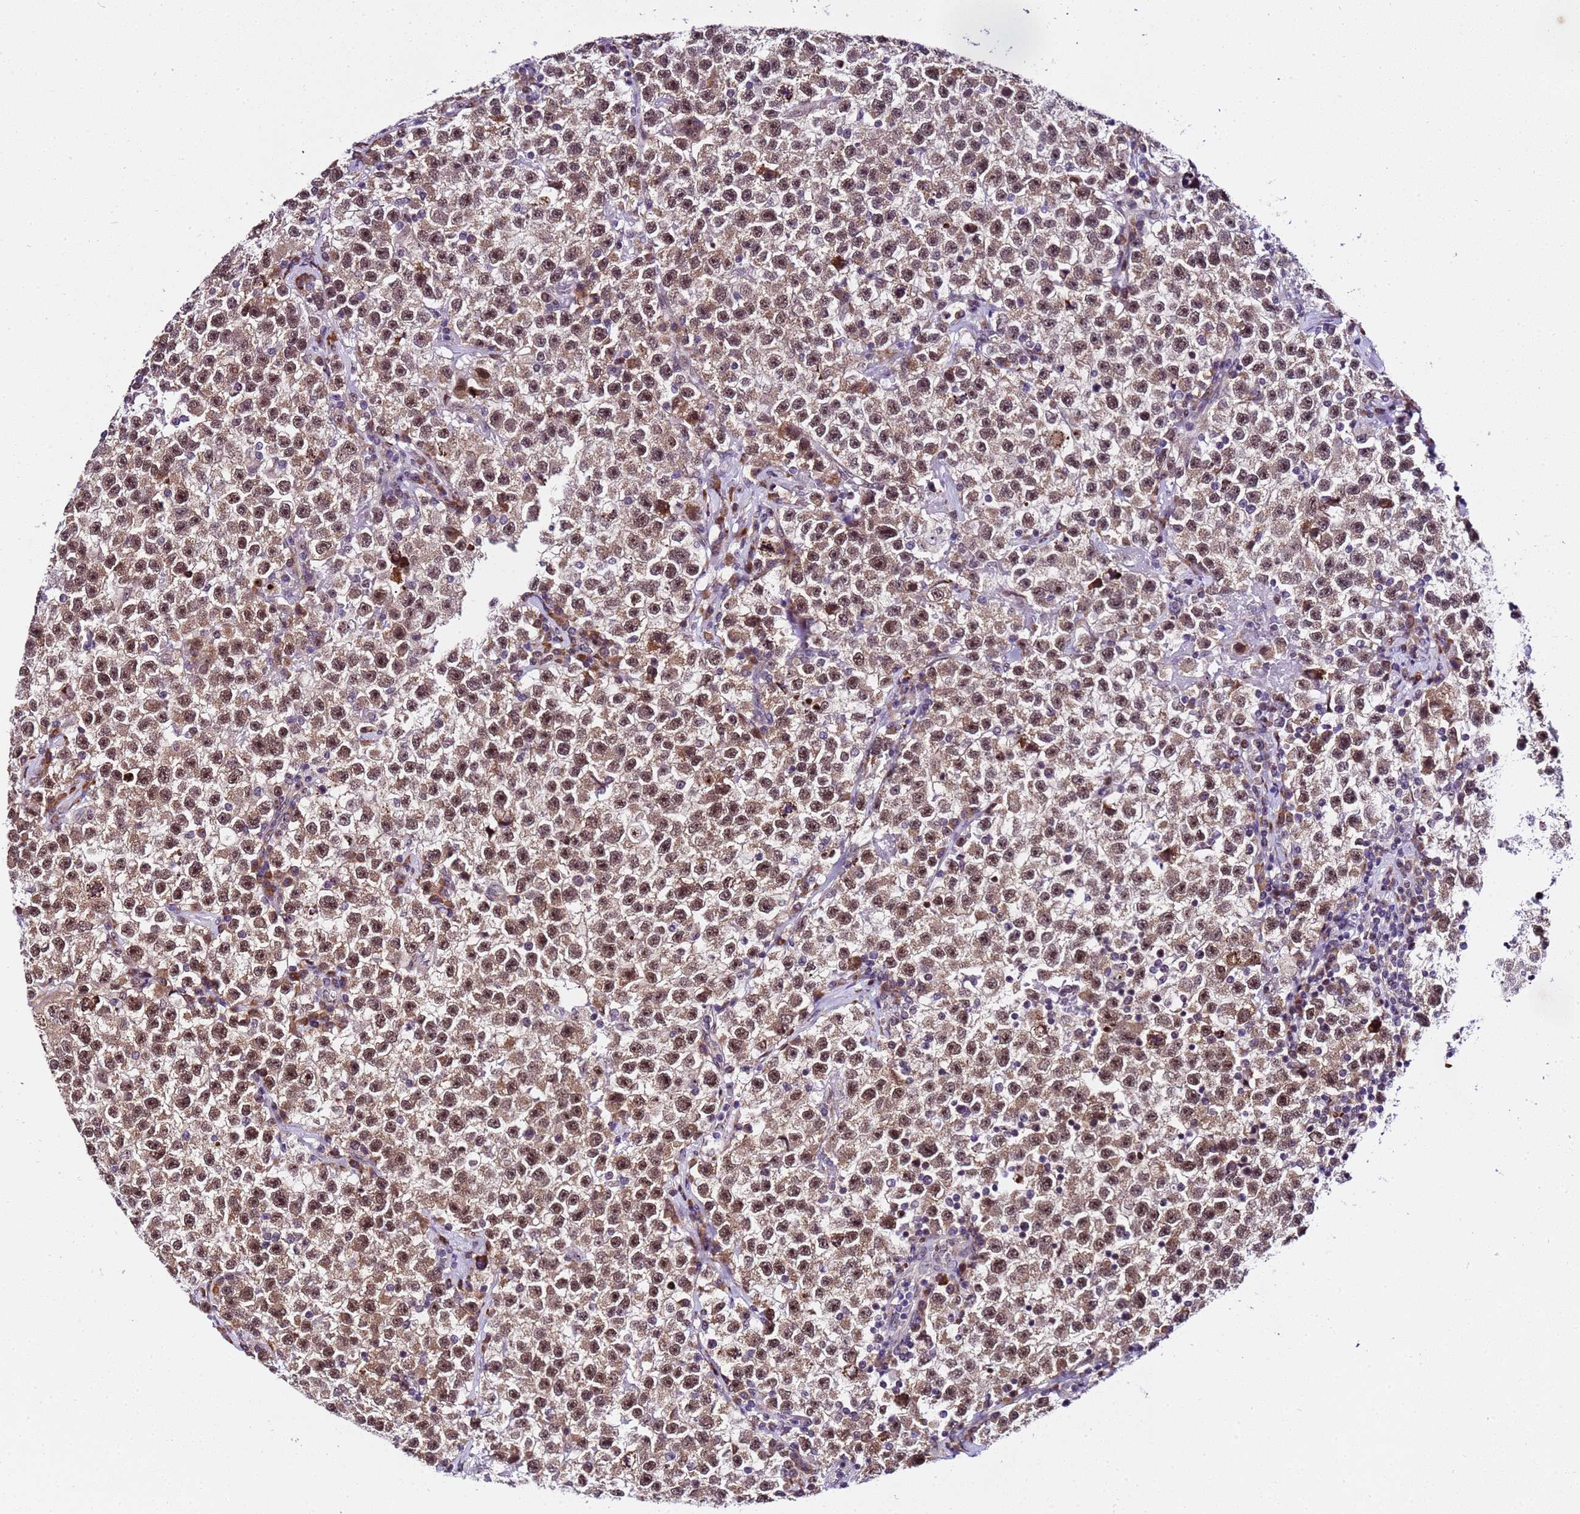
{"staining": {"intensity": "moderate", "quantity": ">75%", "location": "cytoplasmic/membranous,nuclear"}, "tissue": "testis cancer", "cell_type": "Tumor cells", "image_type": "cancer", "snomed": [{"axis": "morphology", "description": "Seminoma, NOS"}, {"axis": "topography", "description": "Testis"}], "caption": "The immunohistochemical stain labels moderate cytoplasmic/membranous and nuclear positivity in tumor cells of testis cancer (seminoma) tissue.", "gene": "SLX4IP", "patient": {"sex": "male", "age": 22}}